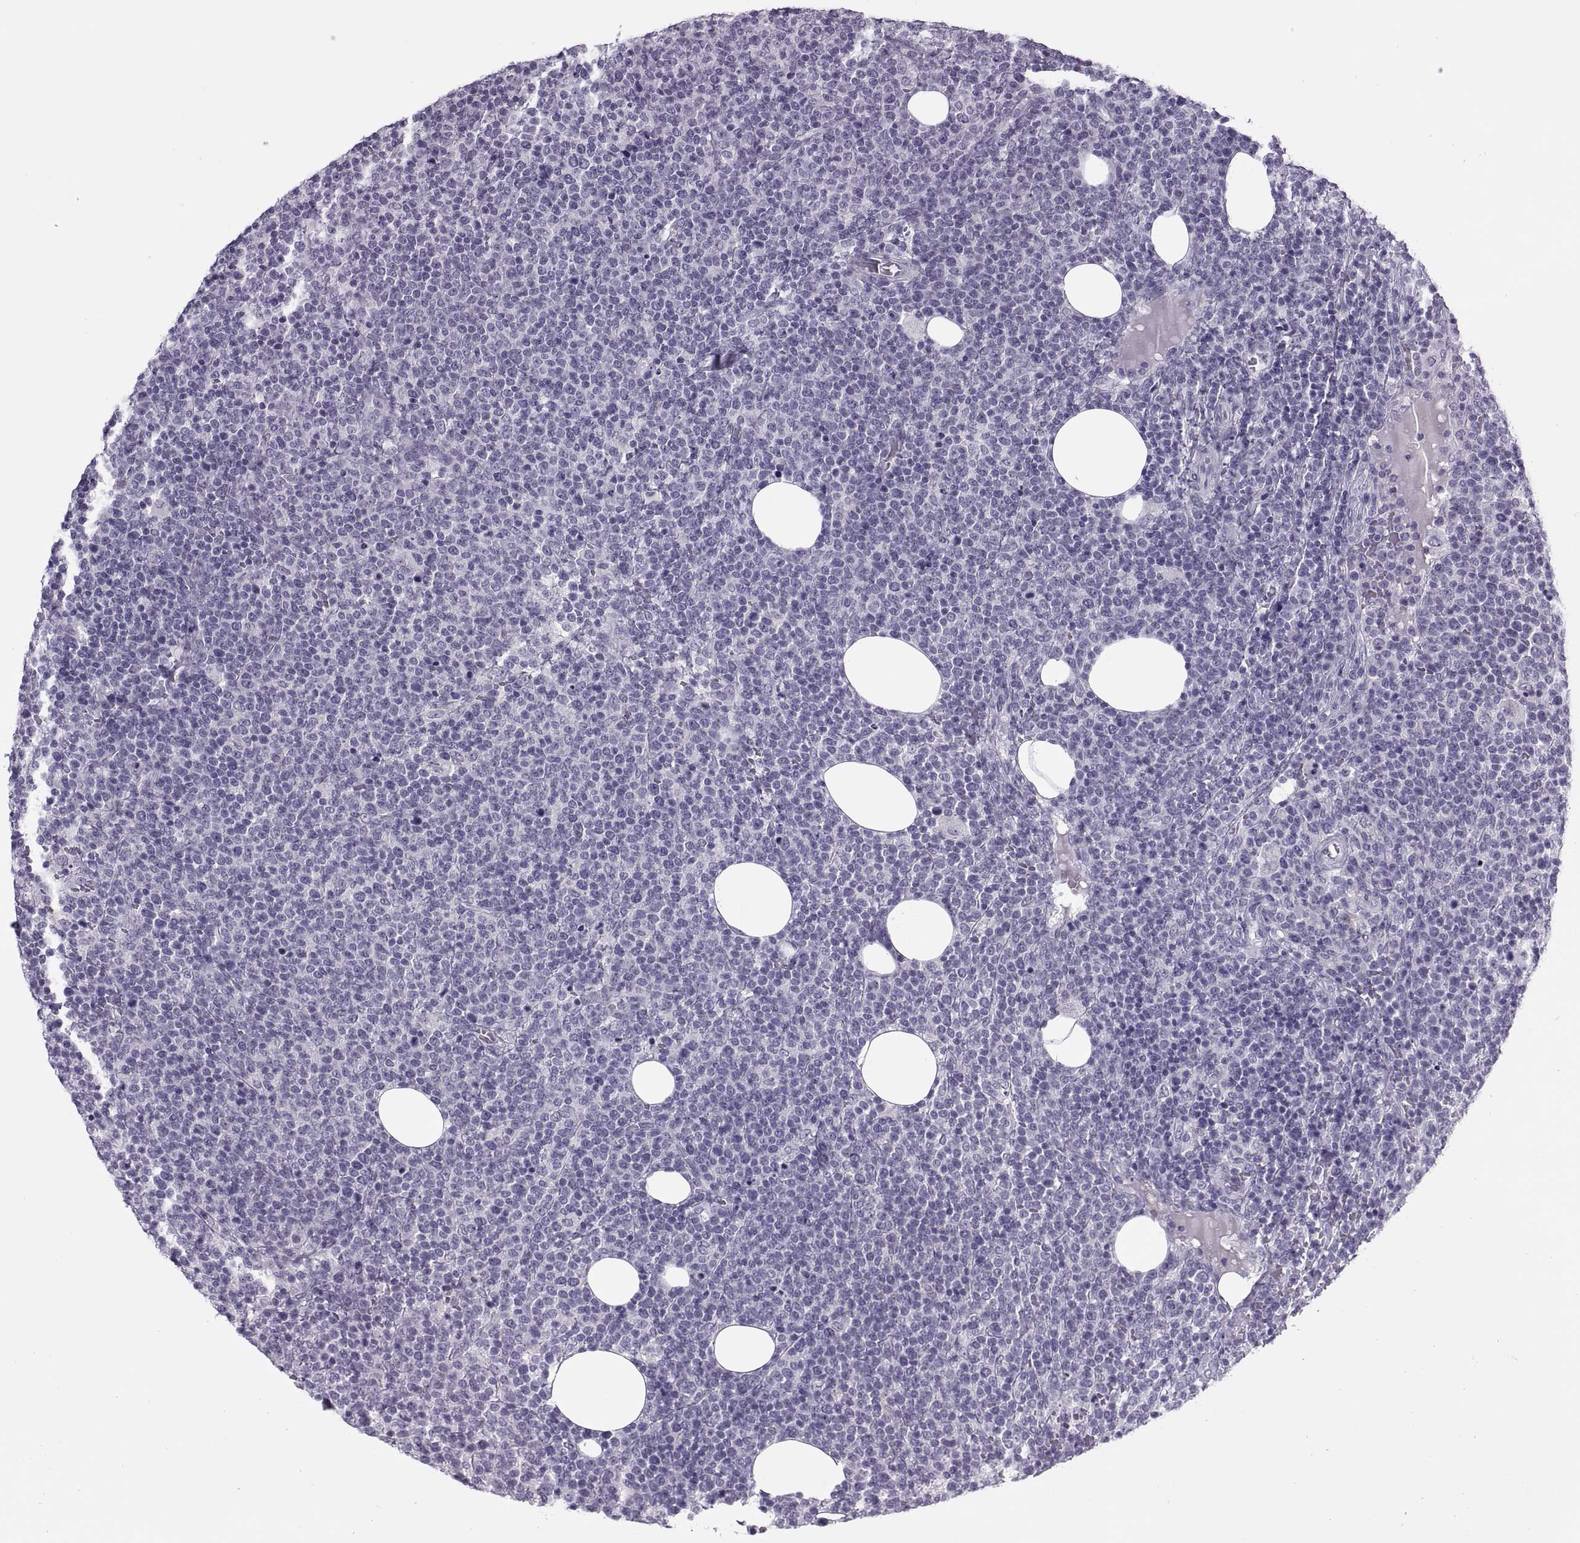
{"staining": {"intensity": "negative", "quantity": "none", "location": "none"}, "tissue": "lymphoma", "cell_type": "Tumor cells", "image_type": "cancer", "snomed": [{"axis": "morphology", "description": "Malignant lymphoma, non-Hodgkin's type, High grade"}, {"axis": "topography", "description": "Lymph node"}], "caption": "A high-resolution photomicrograph shows immunohistochemistry (IHC) staining of lymphoma, which displays no significant expression in tumor cells.", "gene": "FAM24A", "patient": {"sex": "male", "age": 61}}